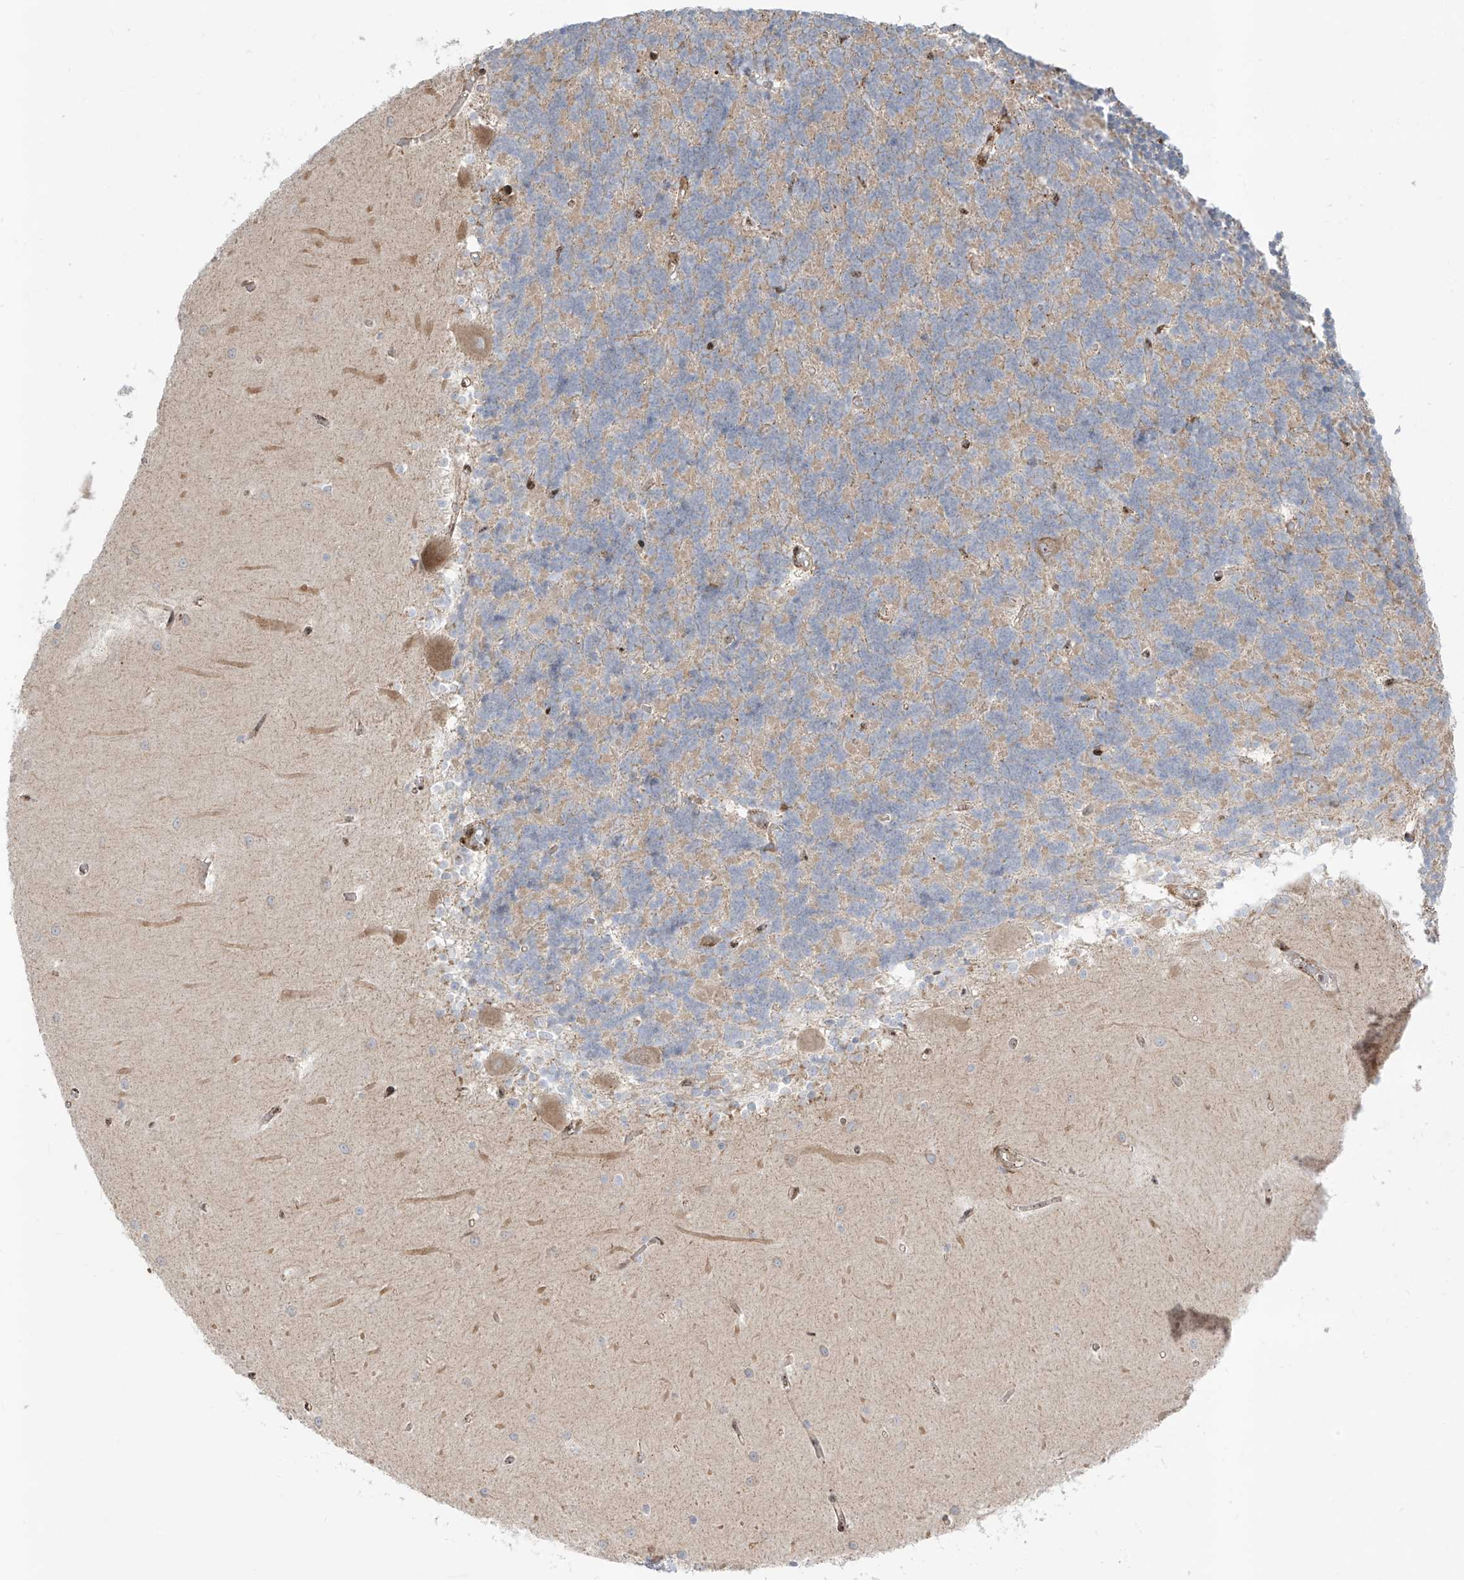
{"staining": {"intensity": "weak", "quantity": "<25%", "location": "cytoplasmic/membranous"}, "tissue": "cerebellum", "cell_type": "Cells in granular layer", "image_type": "normal", "snomed": [{"axis": "morphology", "description": "Normal tissue, NOS"}, {"axis": "topography", "description": "Cerebellum"}], "caption": "Photomicrograph shows no protein expression in cells in granular layer of unremarkable cerebellum.", "gene": "ZBTB8A", "patient": {"sex": "male", "age": 37}}